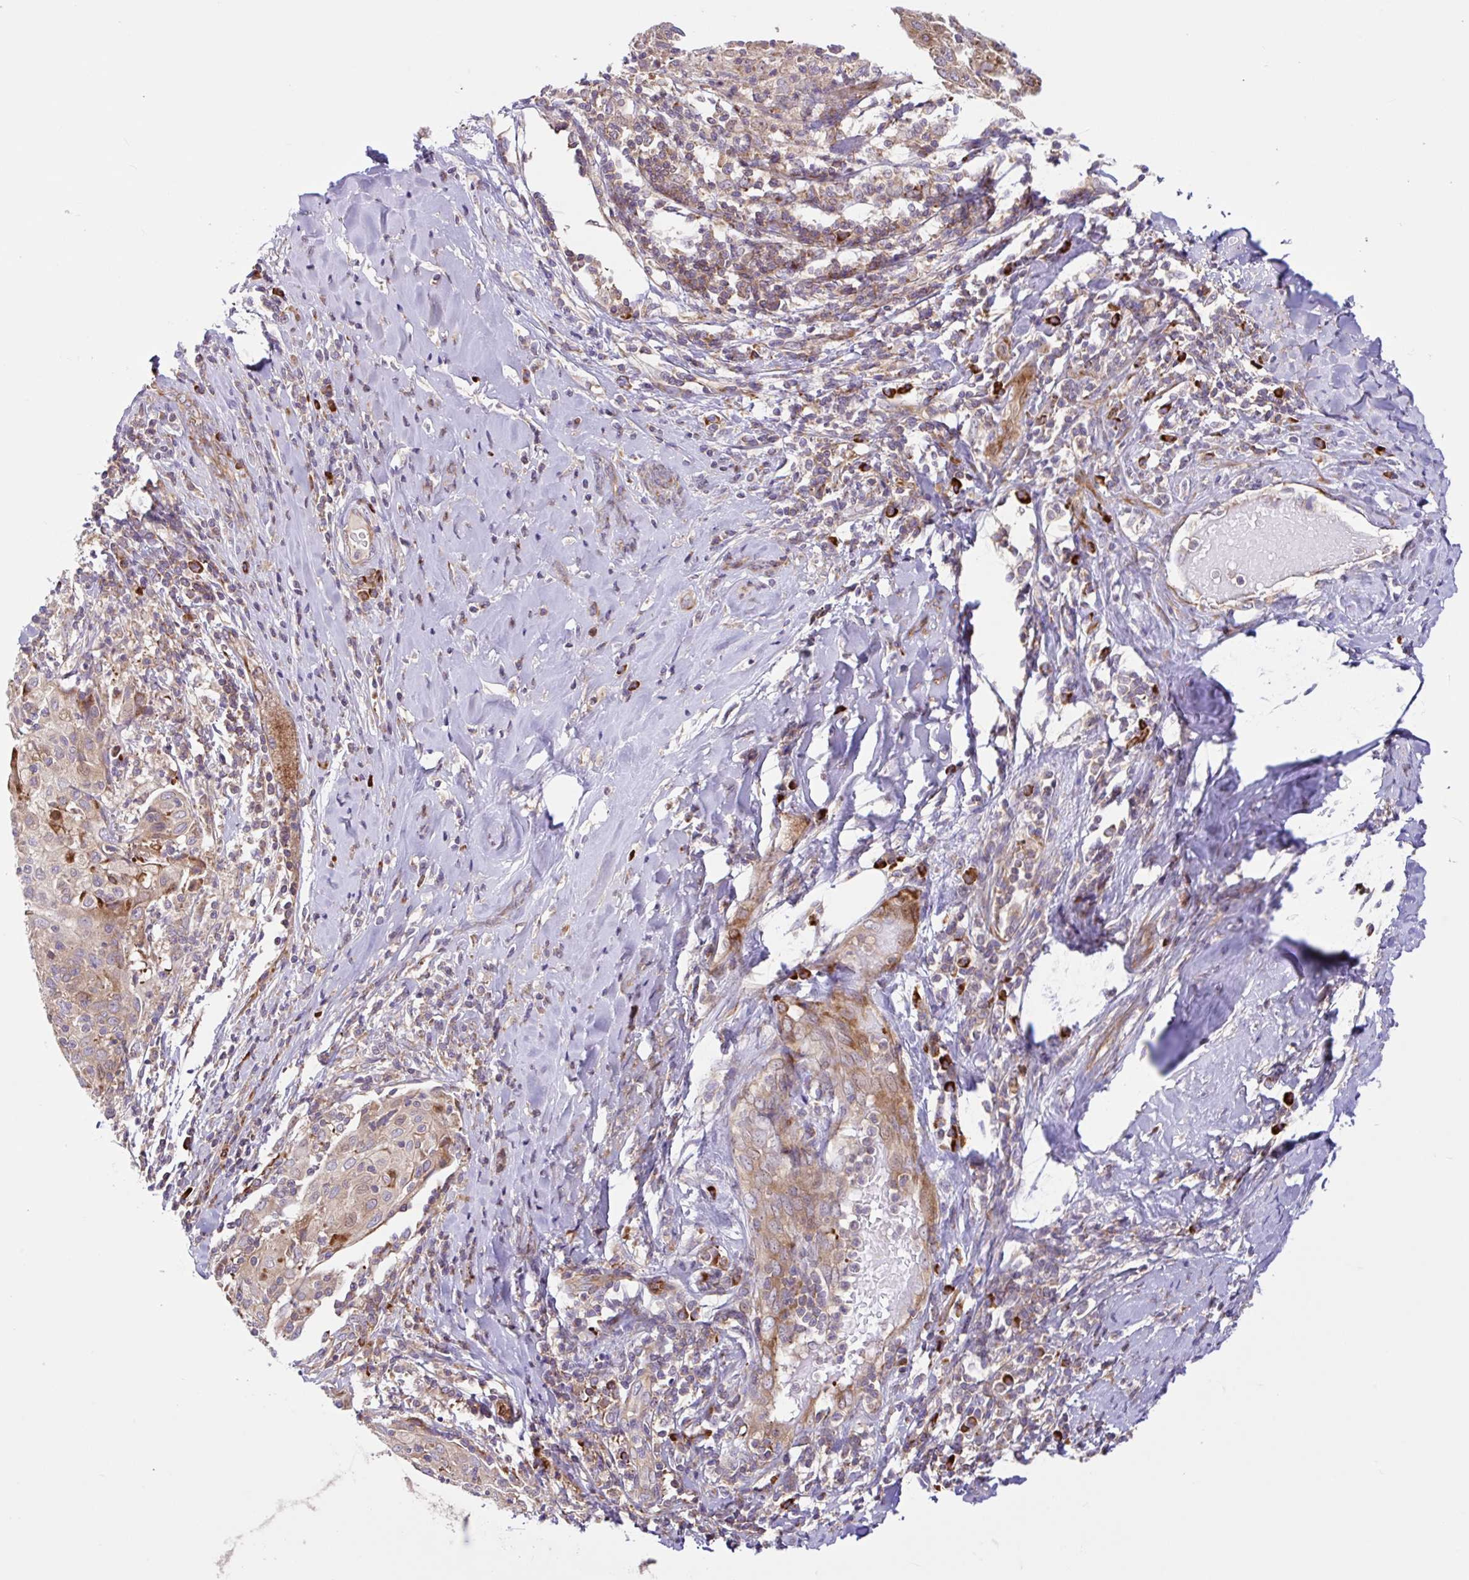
{"staining": {"intensity": "weak", "quantity": ">75%", "location": "cytoplasmic/membranous"}, "tissue": "cervical cancer", "cell_type": "Tumor cells", "image_type": "cancer", "snomed": [{"axis": "morphology", "description": "Squamous cell carcinoma, NOS"}, {"axis": "topography", "description": "Cervix"}], "caption": "Immunohistochemical staining of cervical cancer demonstrates weak cytoplasmic/membranous protein staining in approximately >75% of tumor cells.", "gene": "NTPCR", "patient": {"sex": "female", "age": 52}}